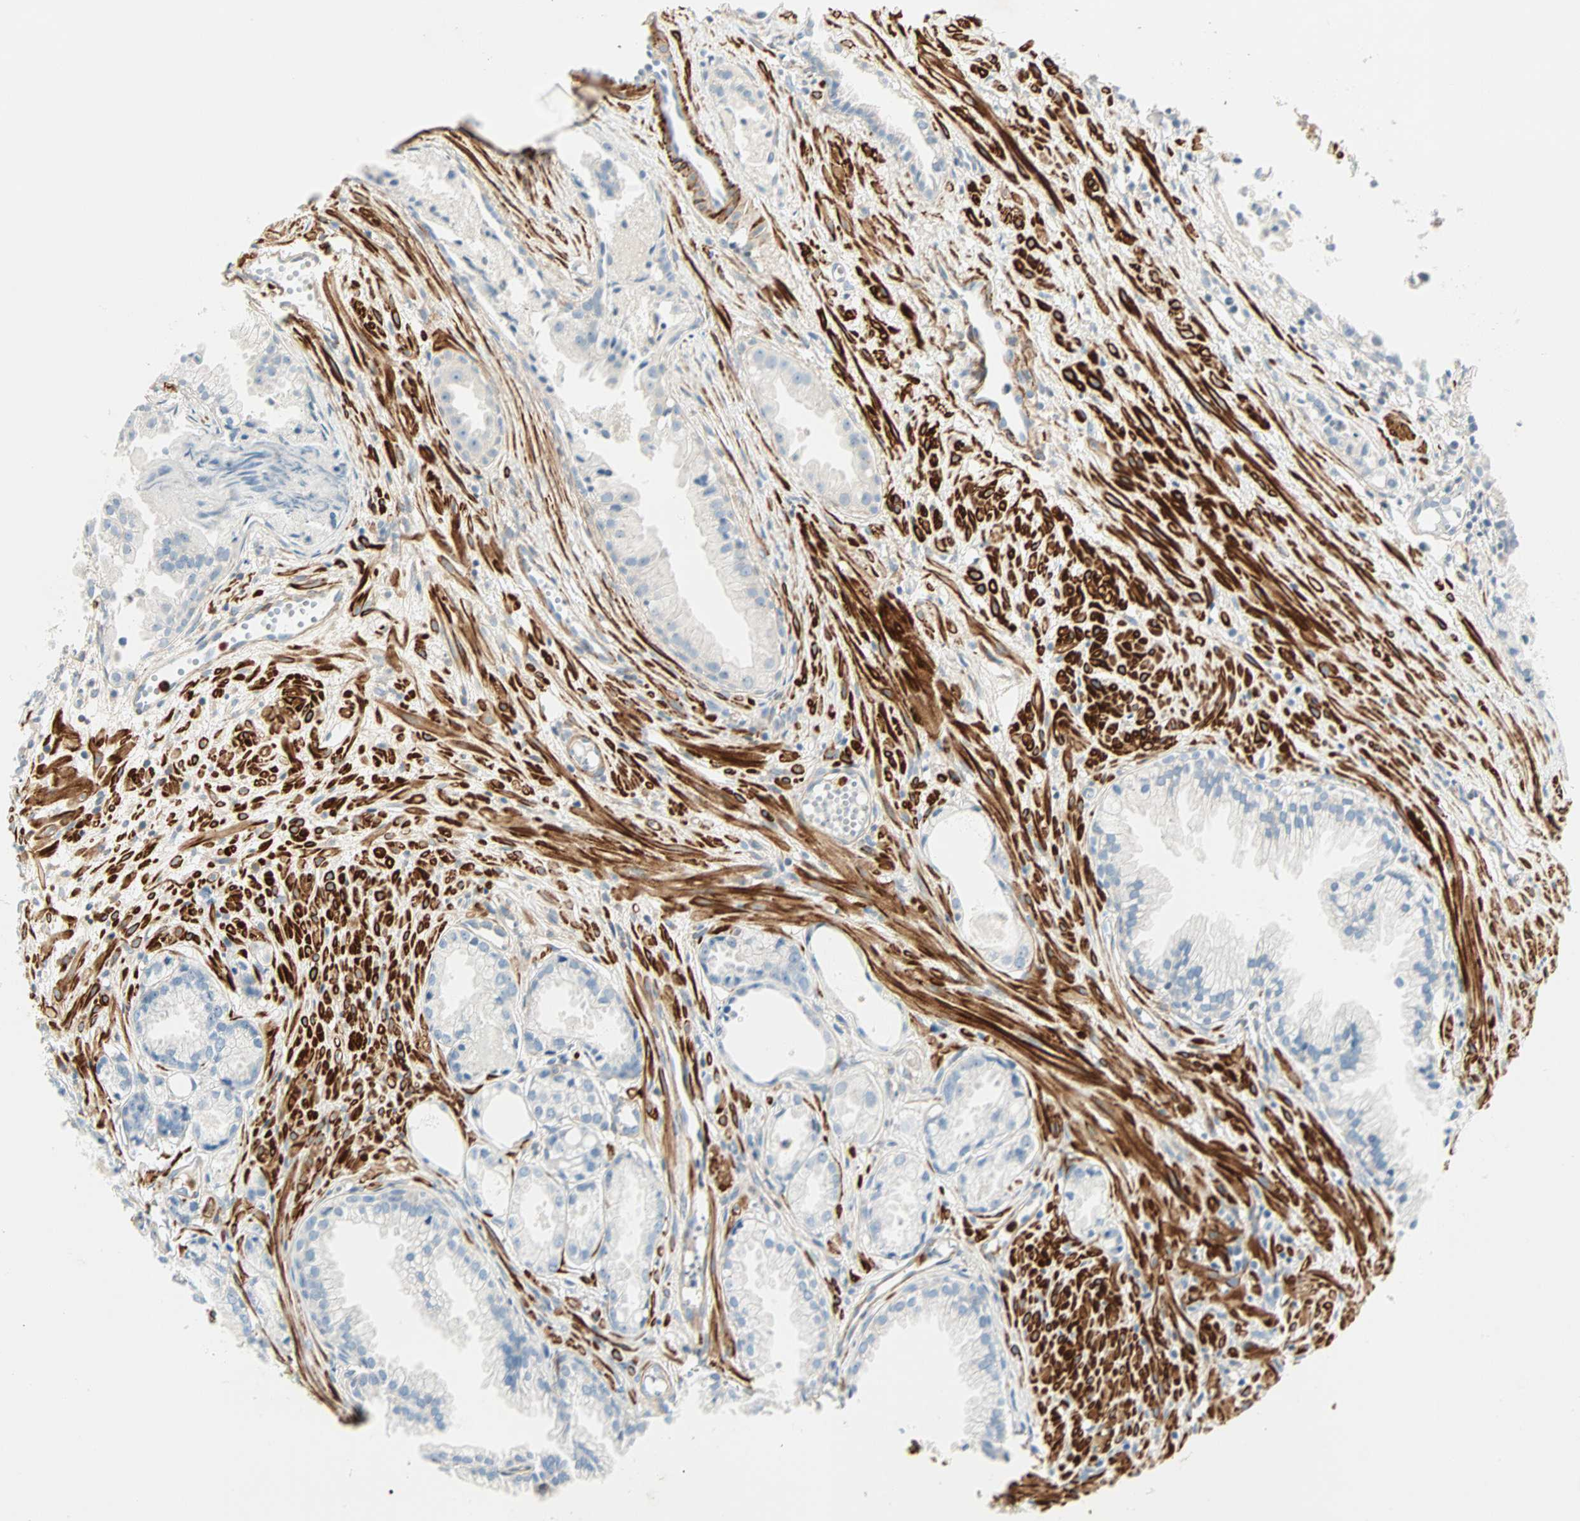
{"staining": {"intensity": "negative", "quantity": "none", "location": "none"}, "tissue": "prostate cancer", "cell_type": "Tumor cells", "image_type": "cancer", "snomed": [{"axis": "morphology", "description": "Adenocarcinoma, Low grade"}, {"axis": "topography", "description": "Prostate"}], "caption": "Image shows no significant protein staining in tumor cells of prostate adenocarcinoma (low-grade).", "gene": "FMNL1", "patient": {"sex": "male", "age": 72}}